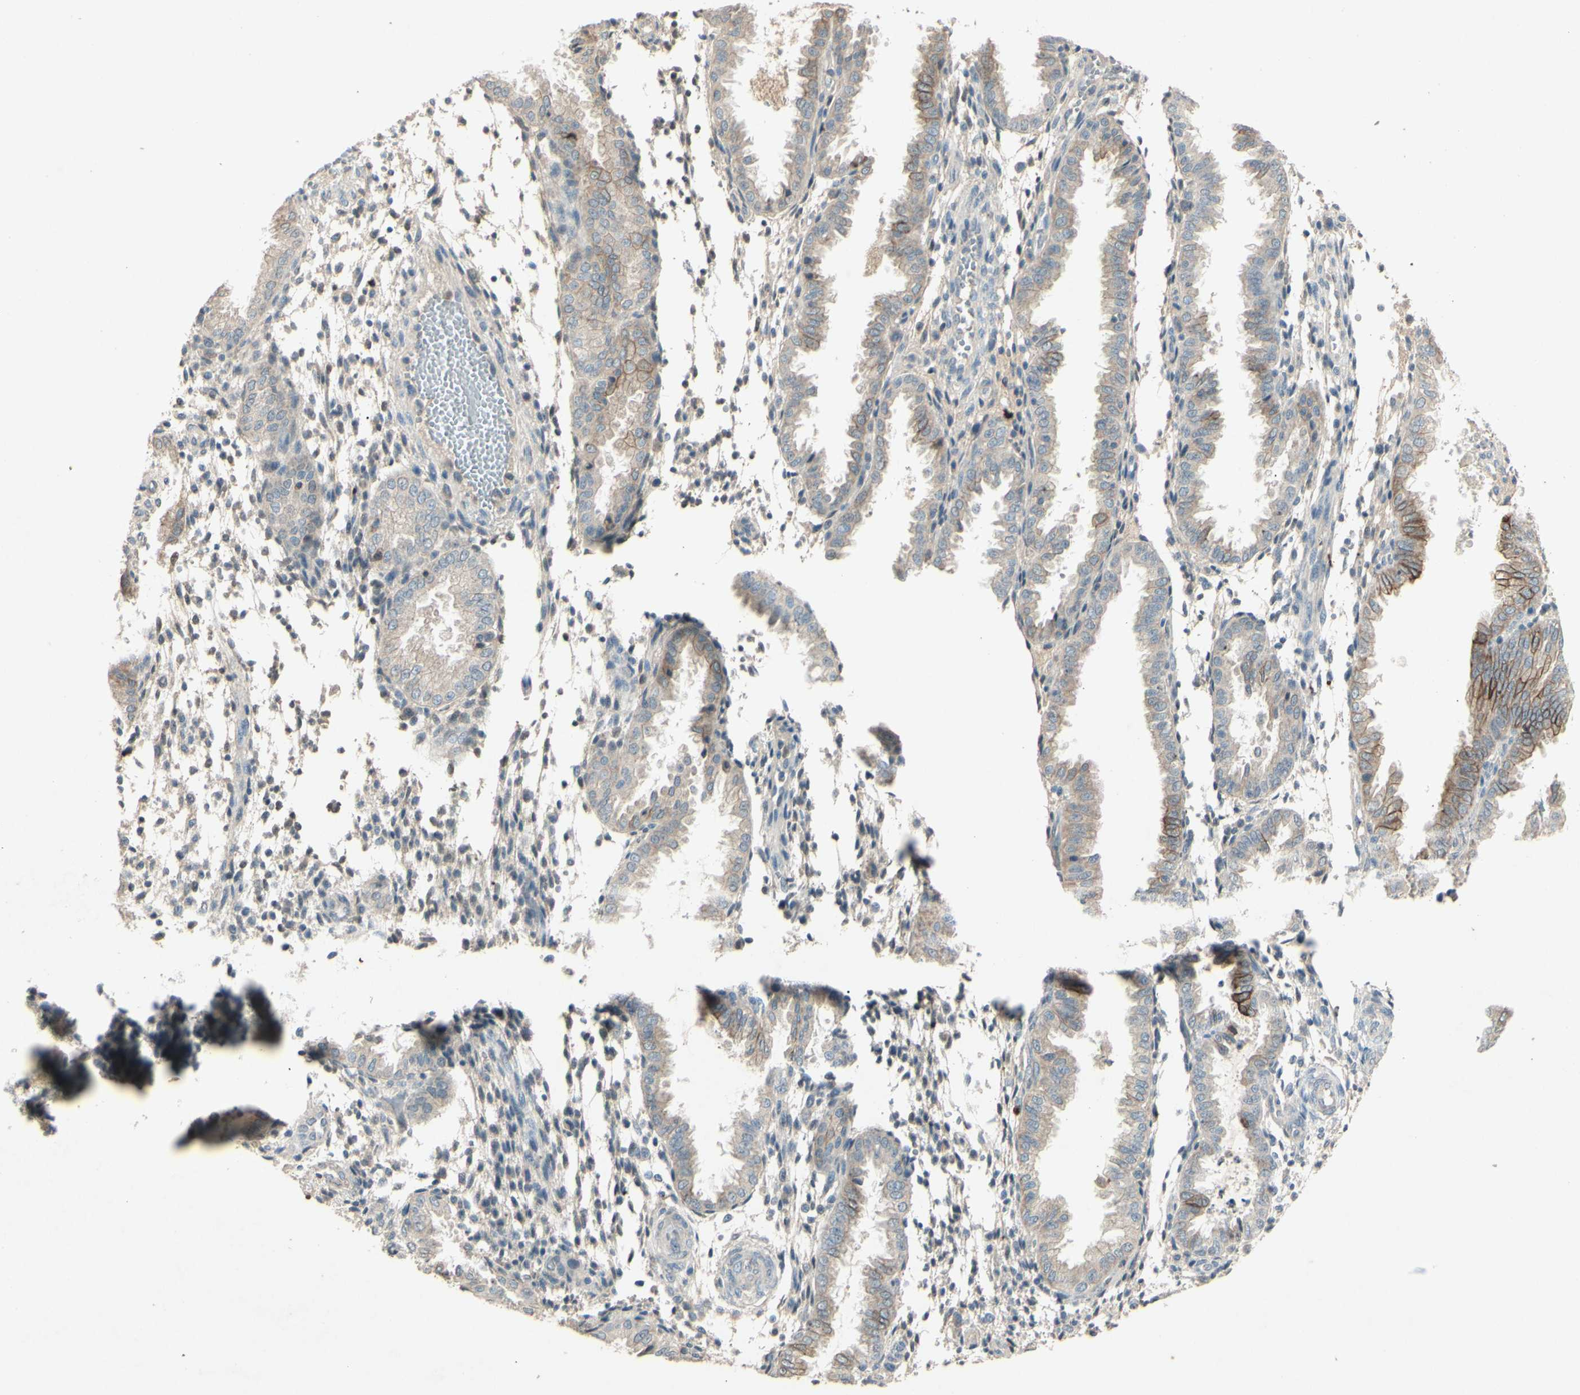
{"staining": {"intensity": "weak", "quantity": "<25%", "location": "cytoplasmic/membranous"}, "tissue": "endometrium", "cell_type": "Cells in endometrial stroma", "image_type": "normal", "snomed": [{"axis": "morphology", "description": "Normal tissue, NOS"}, {"axis": "topography", "description": "Endometrium"}], "caption": "DAB immunohistochemical staining of normal human endometrium displays no significant staining in cells in endometrial stroma. (Stains: DAB immunohistochemistry with hematoxylin counter stain, Microscopy: brightfield microscopy at high magnification).", "gene": "TIMM21", "patient": {"sex": "female", "age": 33}}